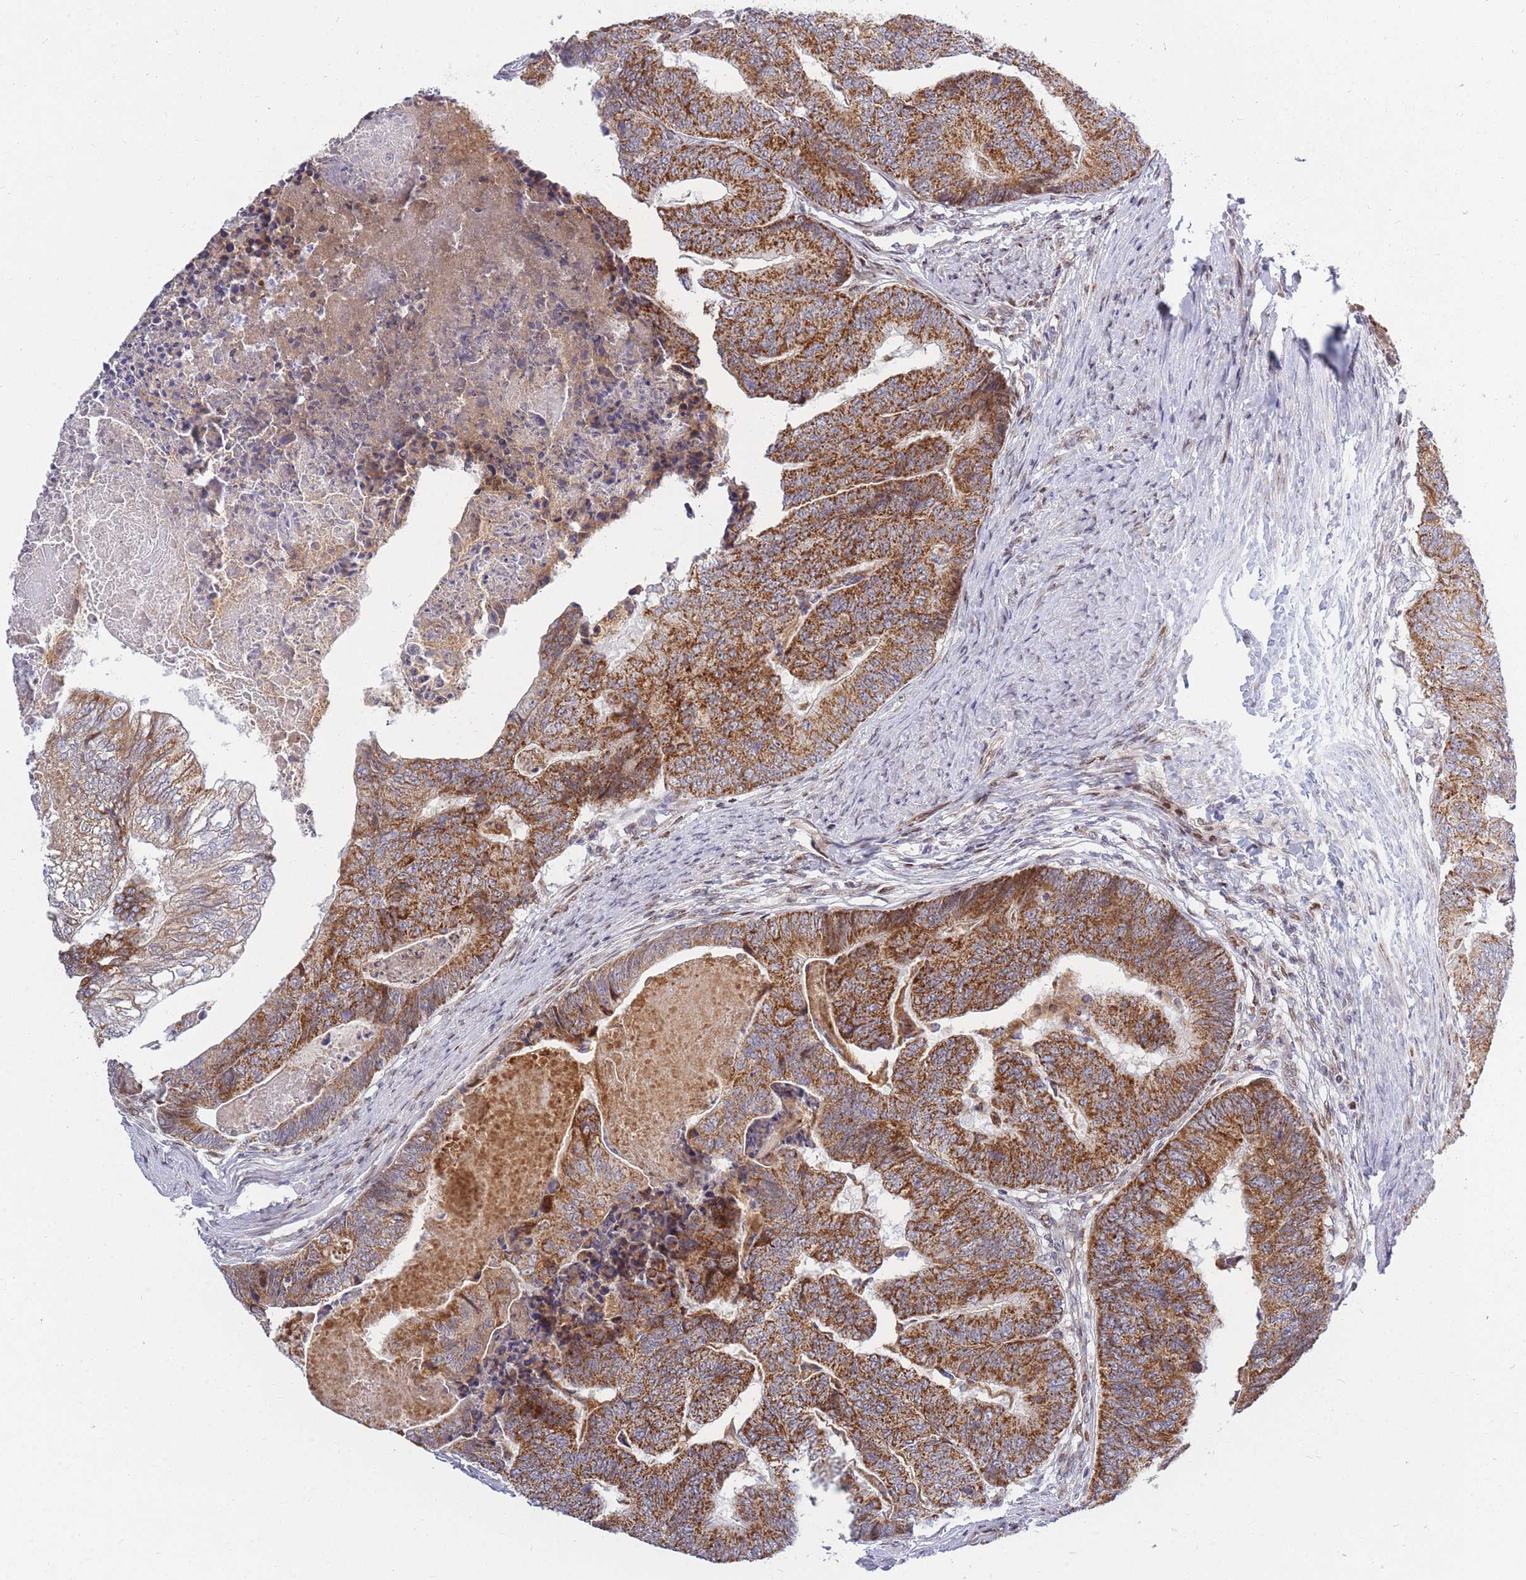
{"staining": {"intensity": "strong", "quantity": ">75%", "location": "cytoplasmic/membranous"}, "tissue": "colorectal cancer", "cell_type": "Tumor cells", "image_type": "cancer", "snomed": [{"axis": "morphology", "description": "Adenocarcinoma, NOS"}, {"axis": "topography", "description": "Colon"}], "caption": "An image showing strong cytoplasmic/membranous staining in about >75% of tumor cells in adenocarcinoma (colorectal), as visualized by brown immunohistochemical staining.", "gene": "MOB4", "patient": {"sex": "female", "age": 67}}